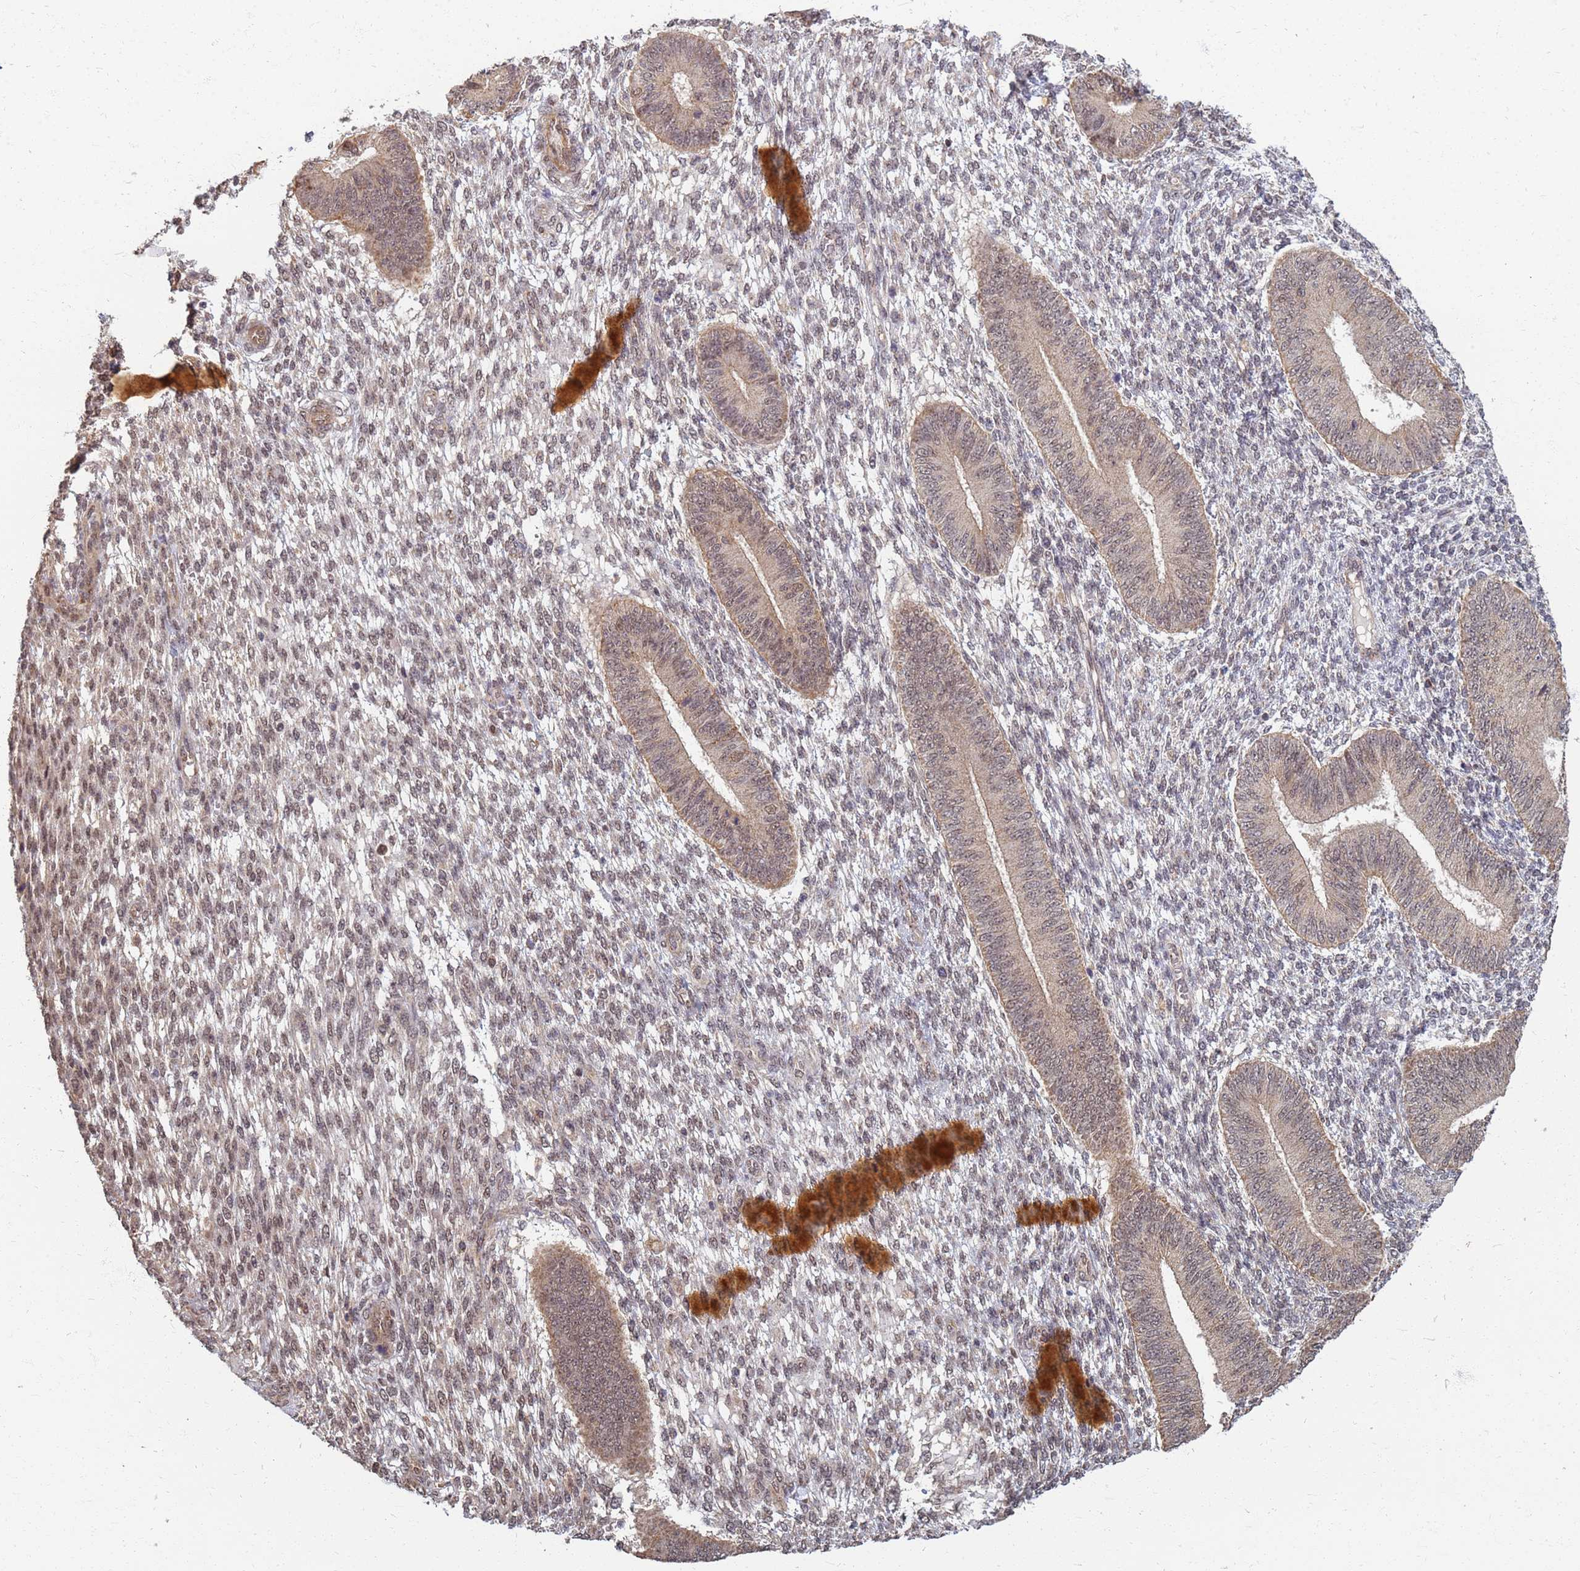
{"staining": {"intensity": "weak", "quantity": "25%-75%", "location": "nuclear"}, "tissue": "endometrium", "cell_type": "Cells in endometrial stroma", "image_type": "normal", "snomed": [{"axis": "morphology", "description": "Normal tissue, NOS"}, {"axis": "topography", "description": "Endometrium"}], "caption": "This is a histology image of IHC staining of benign endometrium, which shows weak positivity in the nuclear of cells in endometrial stroma.", "gene": "ITGB4", "patient": {"sex": "female", "age": 49}}